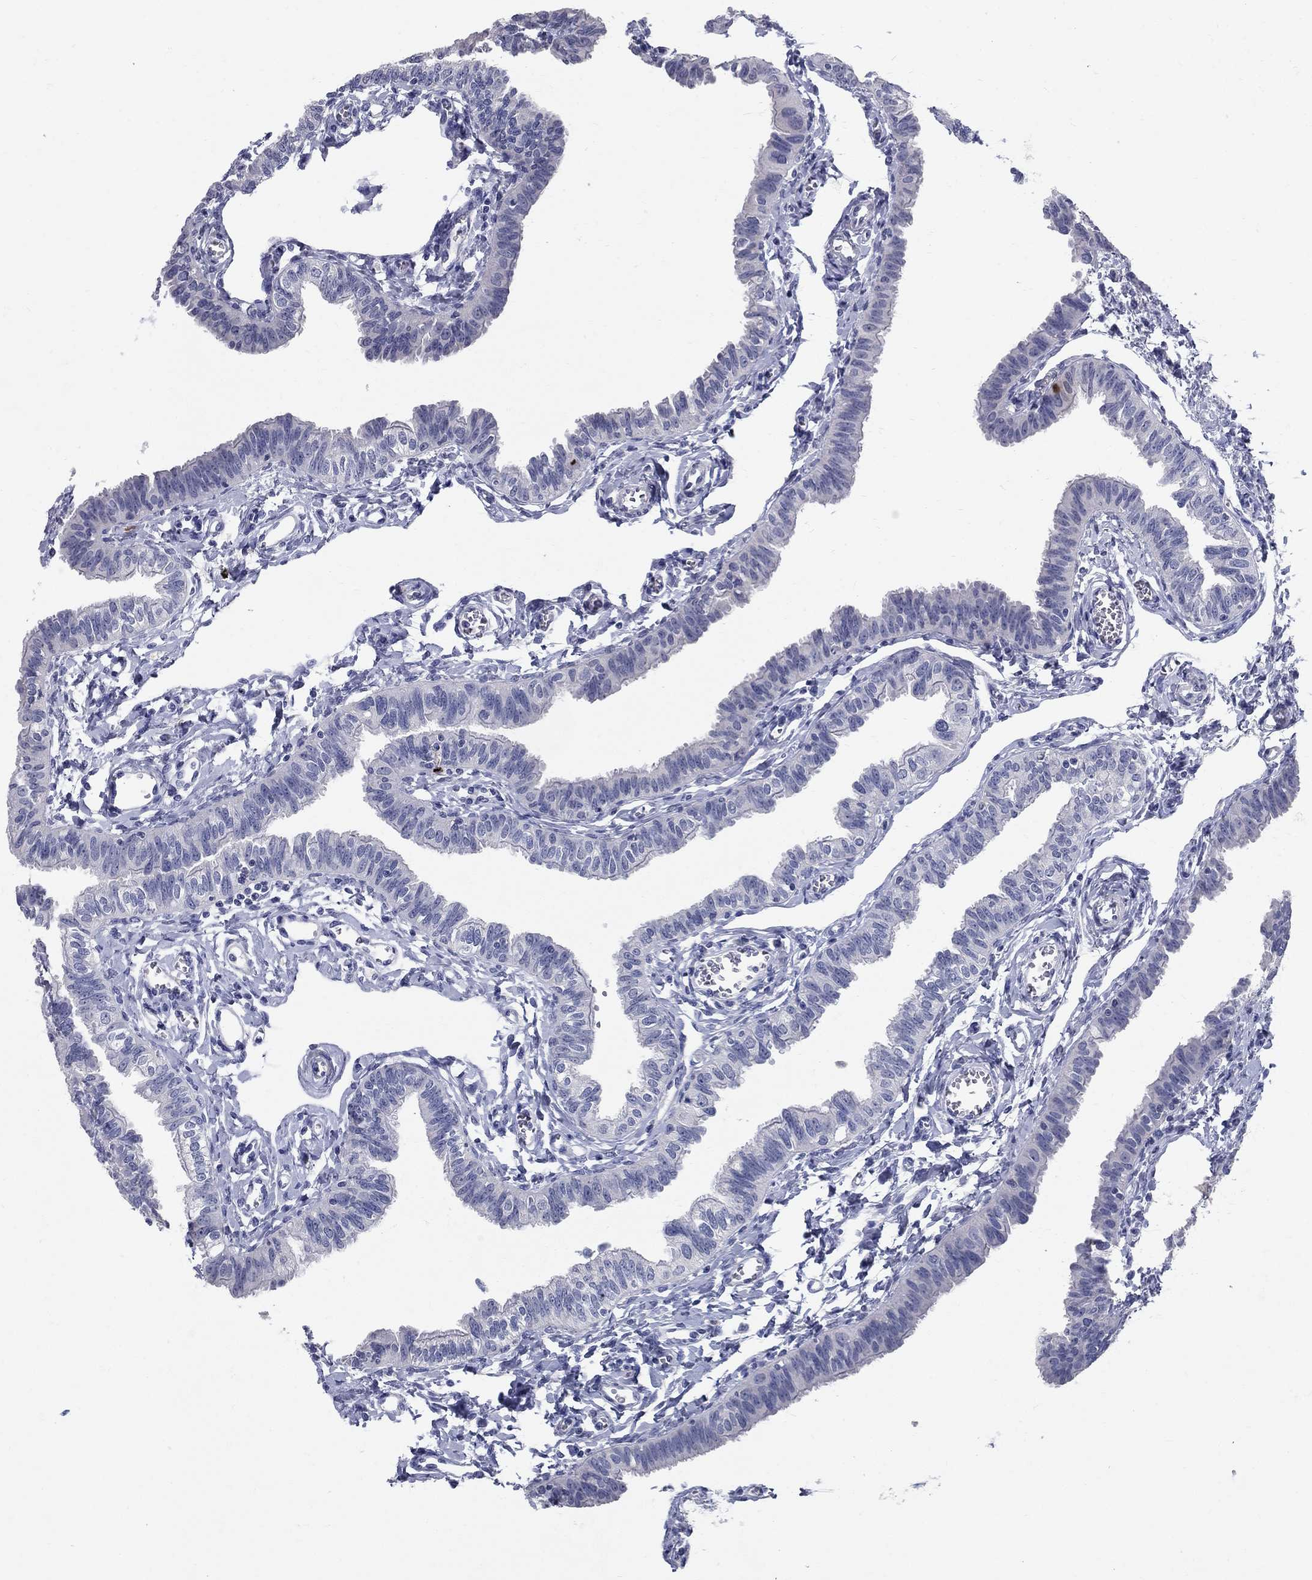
{"staining": {"intensity": "negative", "quantity": "none", "location": "none"}, "tissue": "fallopian tube", "cell_type": "Glandular cells", "image_type": "normal", "snomed": [{"axis": "morphology", "description": "Normal tissue, NOS"}, {"axis": "topography", "description": "Fallopian tube"}], "caption": "Human fallopian tube stained for a protein using IHC displays no positivity in glandular cells.", "gene": "TP53TG5", "patient": {"sex": "female", "age": 54}}